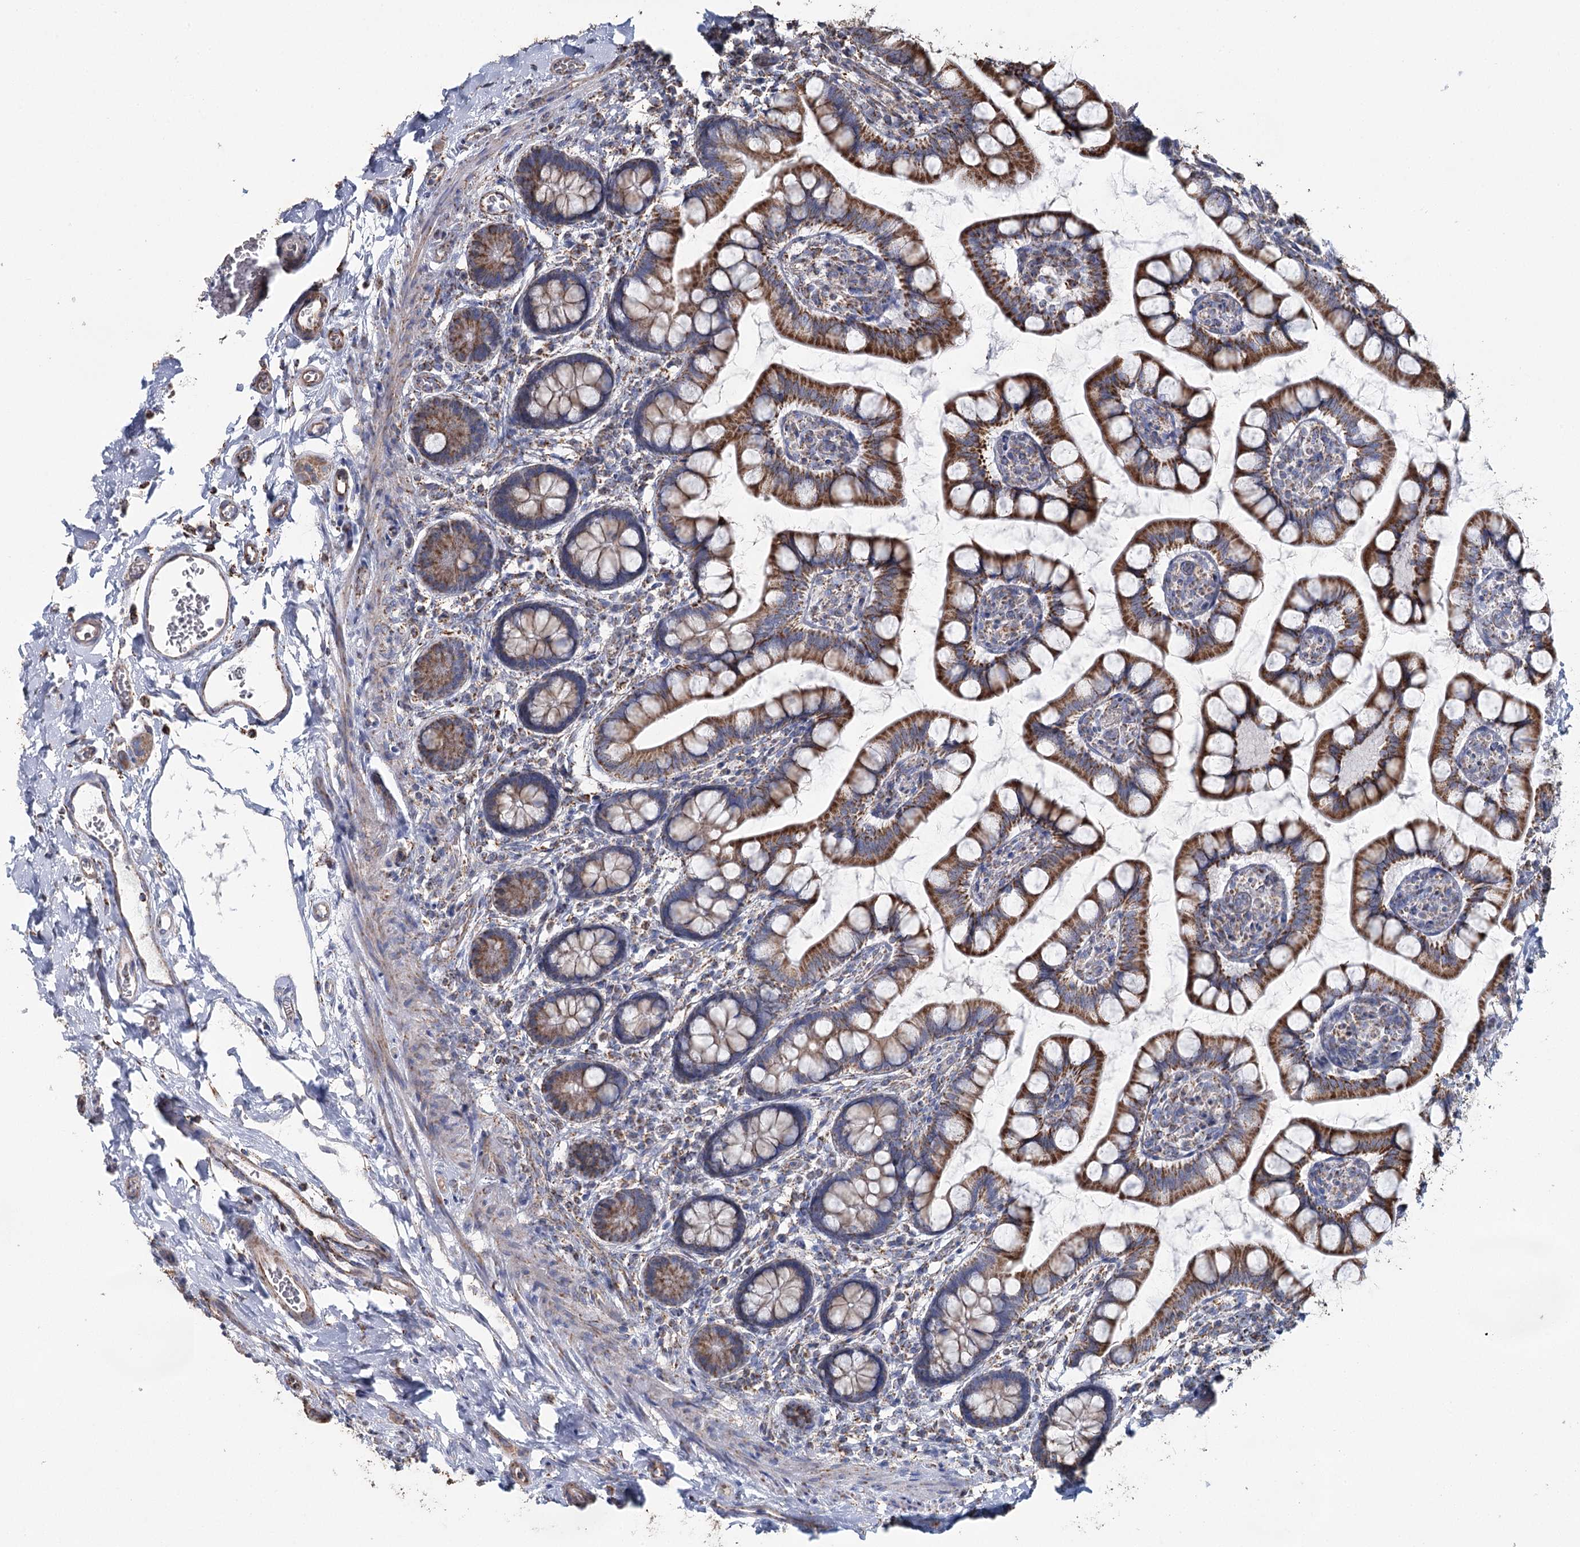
{"staining": {"intensity": "strong", "quantity": ">75%", "location": "cytoplasmic/membranous"}, "tissue": "small intestine", "cell_type": "Glandular cells", "image_type": "normal", "snomed": [{"axis": "morphology", "description": "Normal tissue, NOS"}, {"axis": "topography", "description": "Small intestine"}], "caption": "A high-resolution histopathology image shows immunohistochemistry staining of unremarkable small intestine, which demonstrates strong cytoplasmic/membranous expression in approximately >75% of glandular cells.", "gene": "MRPL44", "patient": {"sex": "male", "age": 52}}